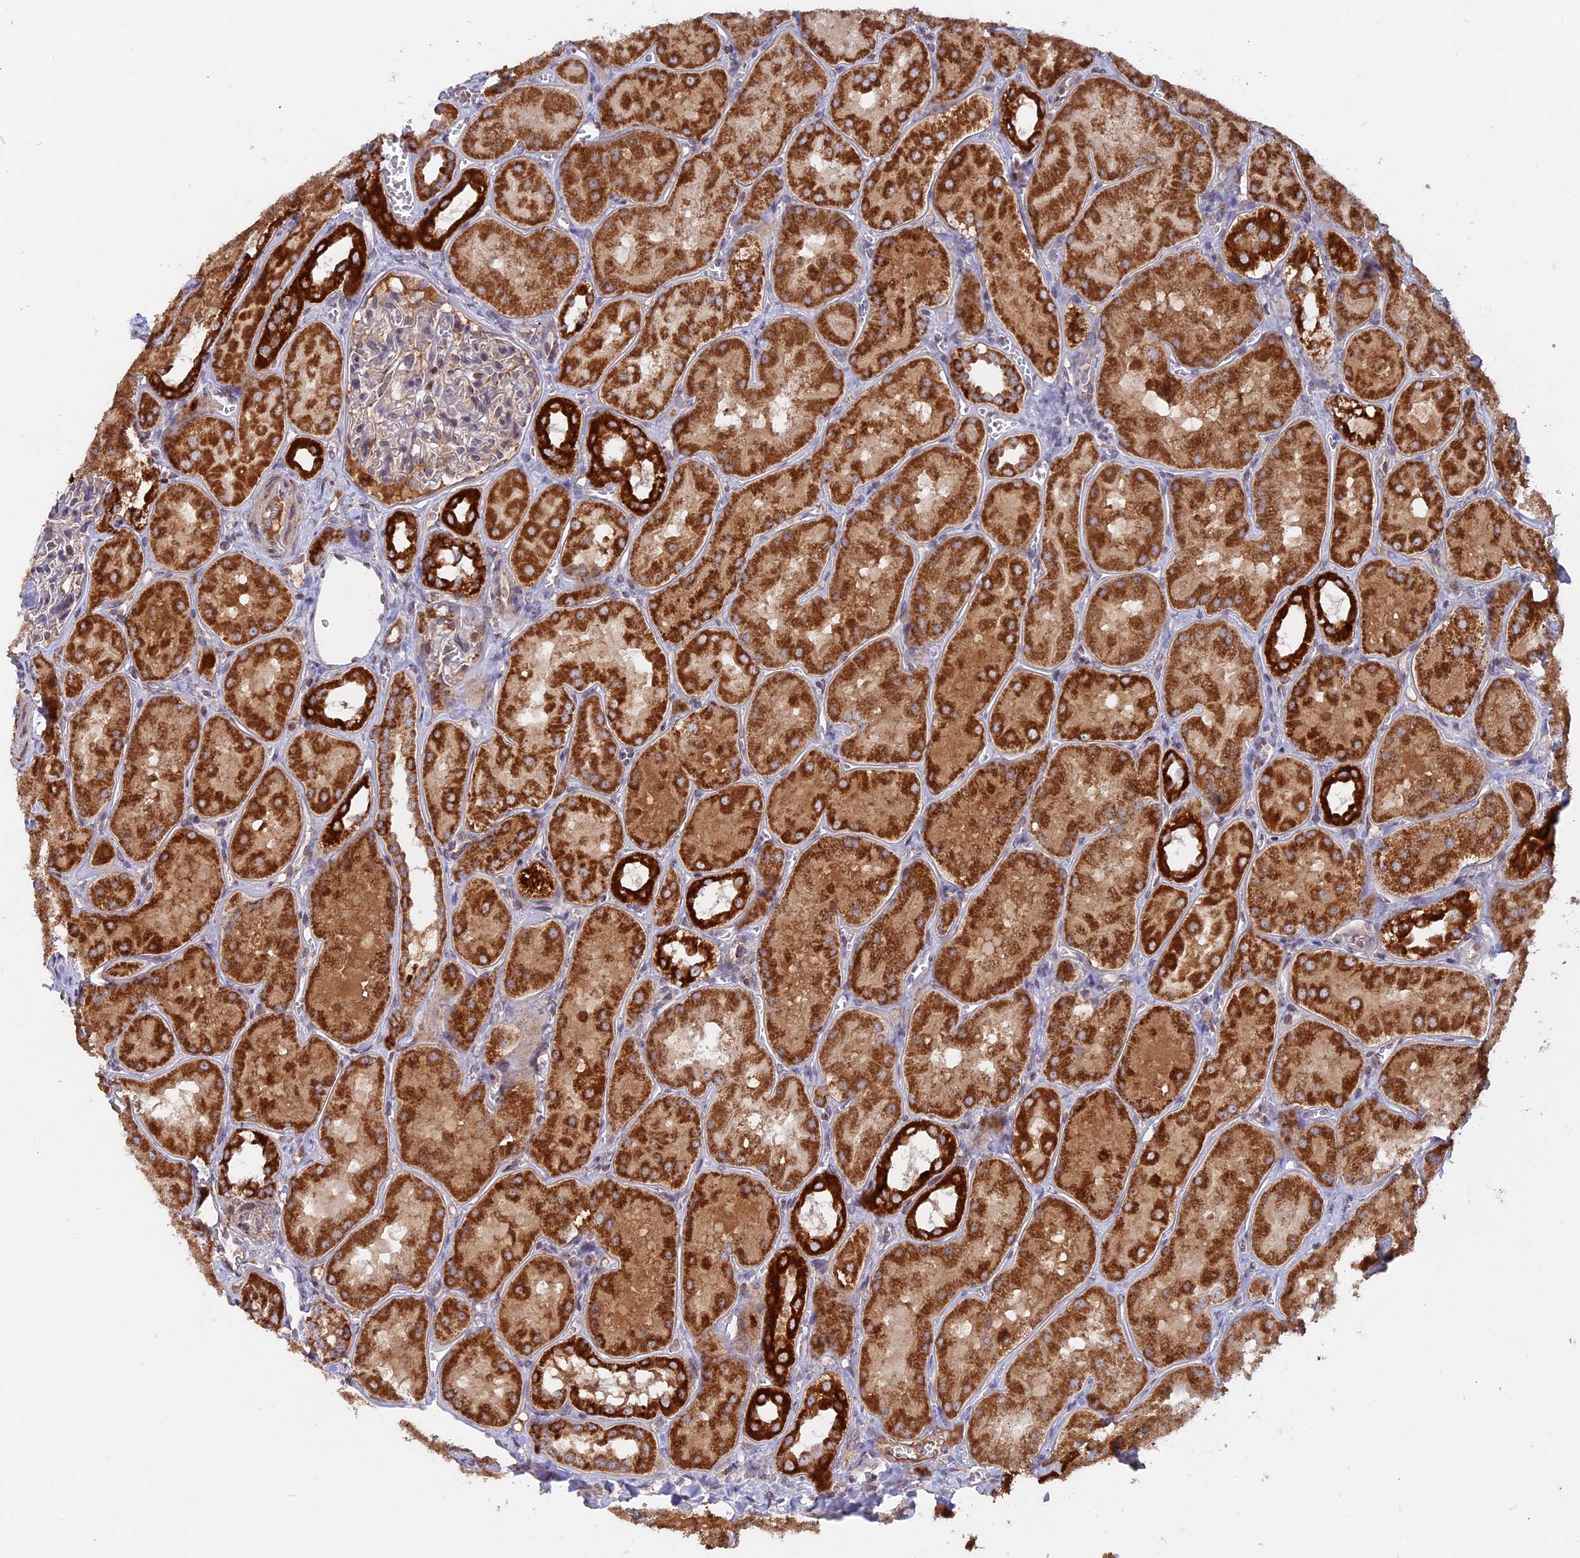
{"staining": {"intensity": "negative", "quantity": "none", "location": "none"}, "tissue": "kidney", "cell_type": "Cells in glomeruli", "image_type": "normal", "snomed": [{"axis": "morphology", "description": "Normal tissue, NOS"}, {"axis": "topography", "description": "Kidney"}, {"axis": "topography", "description": "Urinary bladder"}], "caption": "Cells in glomeruli show no significant expression in benign kidney. Brightfield microscopy of immunohistochemistry (IHC) stained with DAB (brown) and hematoxylin (blue), captured at high magnification.", "gene": "MPV17L", "patient": {"sex": "male", "age": 16}}